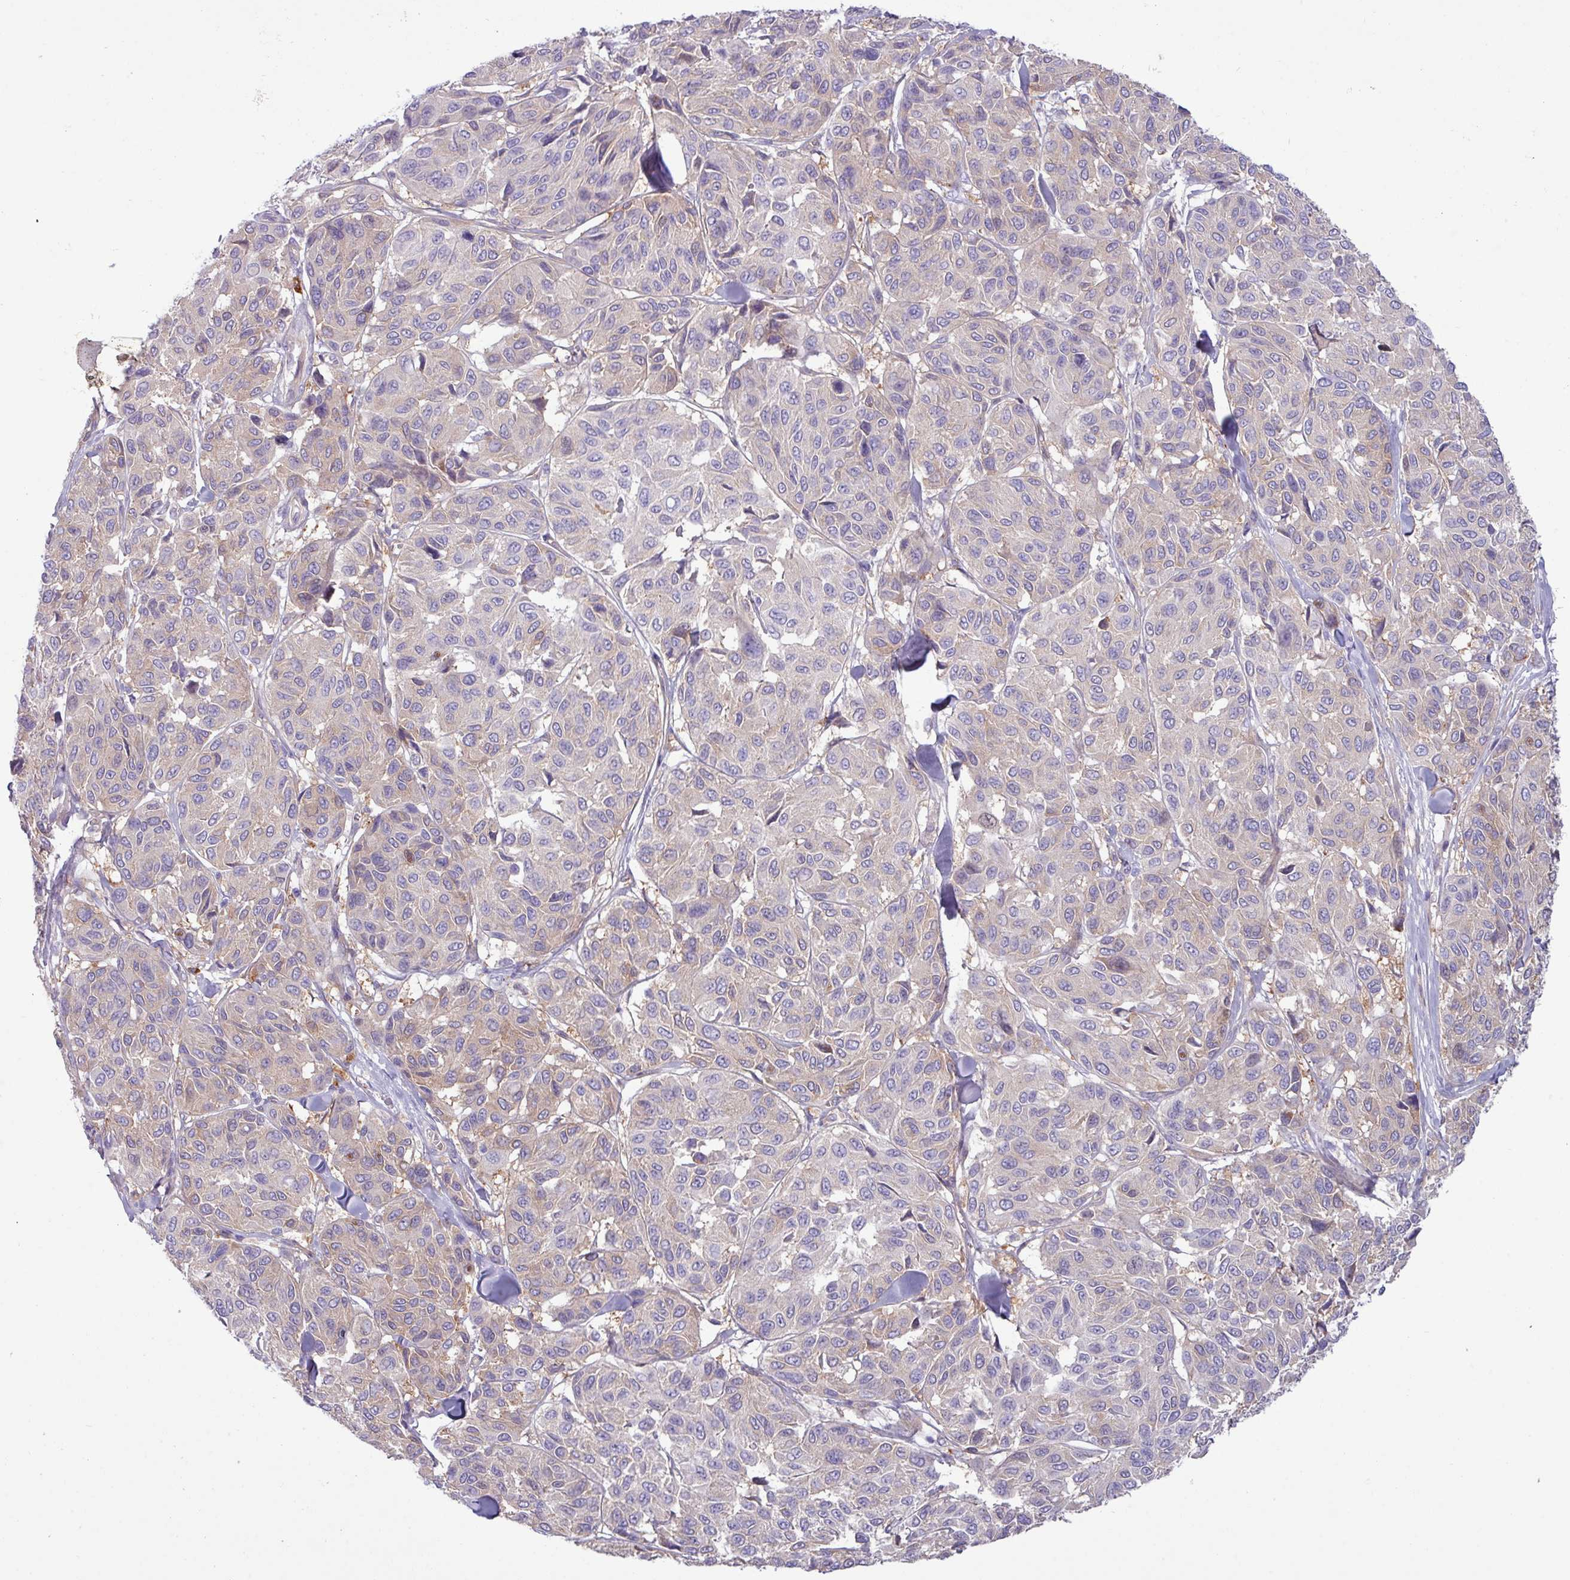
{"staining": {"intensity": "weak", "quantity": "<25%", "location": "cytoplasmic/membranous"}, "tissue": "melanoma", "cell_type": "Tumor cells", "image_type": "cancer", "snomed": [{"axis": "morphology", "description": "Malignant melanoma, NOS"}, {"axis": "topography", "description": "Skin"}], "caption": "The IHC image has no significant staining in tumor cells of malignant melanoma tissue. (DAB immunohistochemistry (IHC) visualized using brightfield microscopy, high magnification).", "gene": "KIRREL3", "patient": {"sex": "female", "age": 66}}